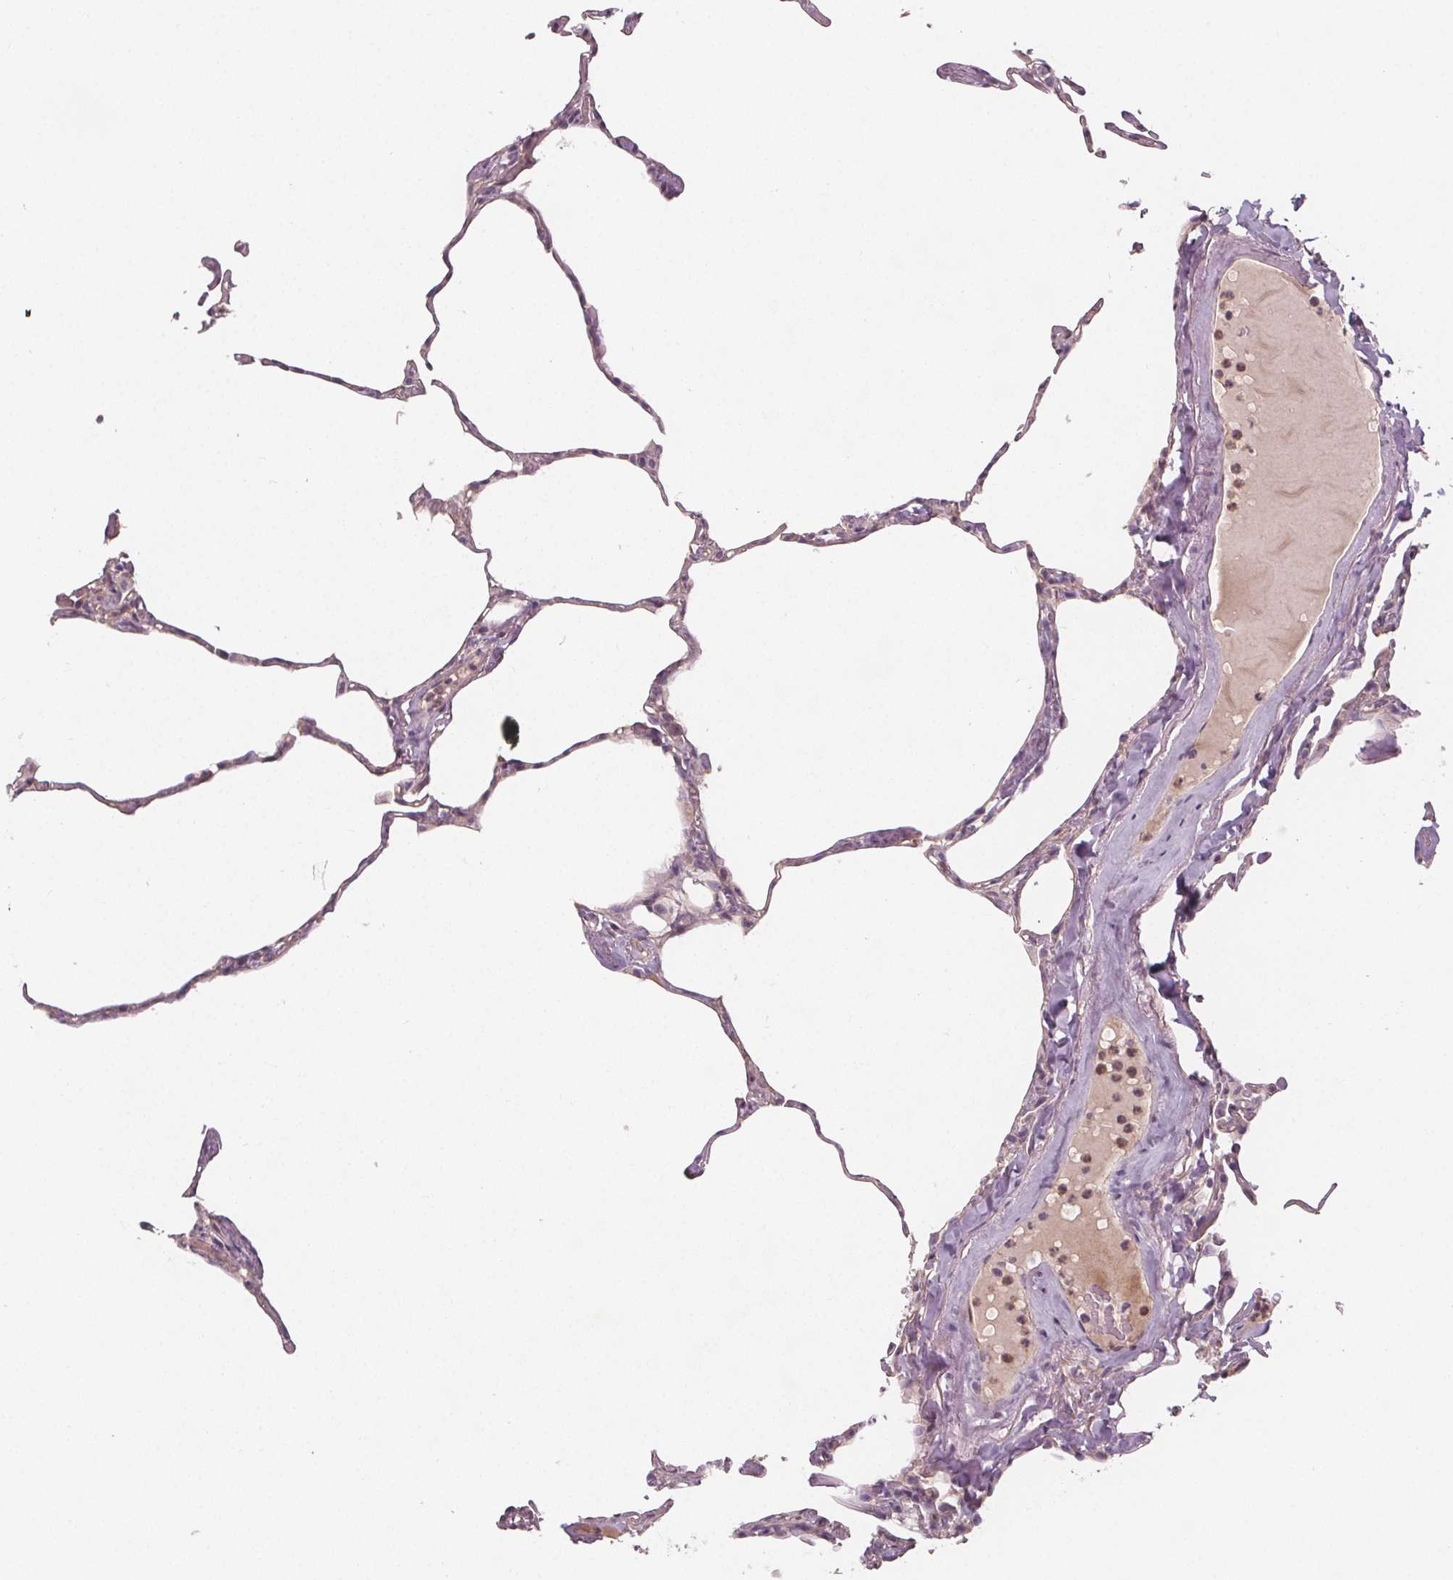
{"staining": {"intensity": "negative", "quantity": "none", "location": "none"}, "tissue": "lung", "cell_type": "Alveolar cells", "image_type": "normal", "snomed": [{"axis": "morphology", "description": "Normal tissue, NOS"}, {"axis": "topography", "description": "Lung"}], "caption": "An immunohistochemistry photomicrograph of benign lung is shown. There is no staining in alveolar cells of lung. Brightfield microscopy of immunohistochemistry (IHC) stained with DAB (3,3'-diaminobenzidine) (brown) and hematoxylin (blue), captured at high magnification.", "gene": "VNN1", "patient": {"sex": "male", "age": 65}}